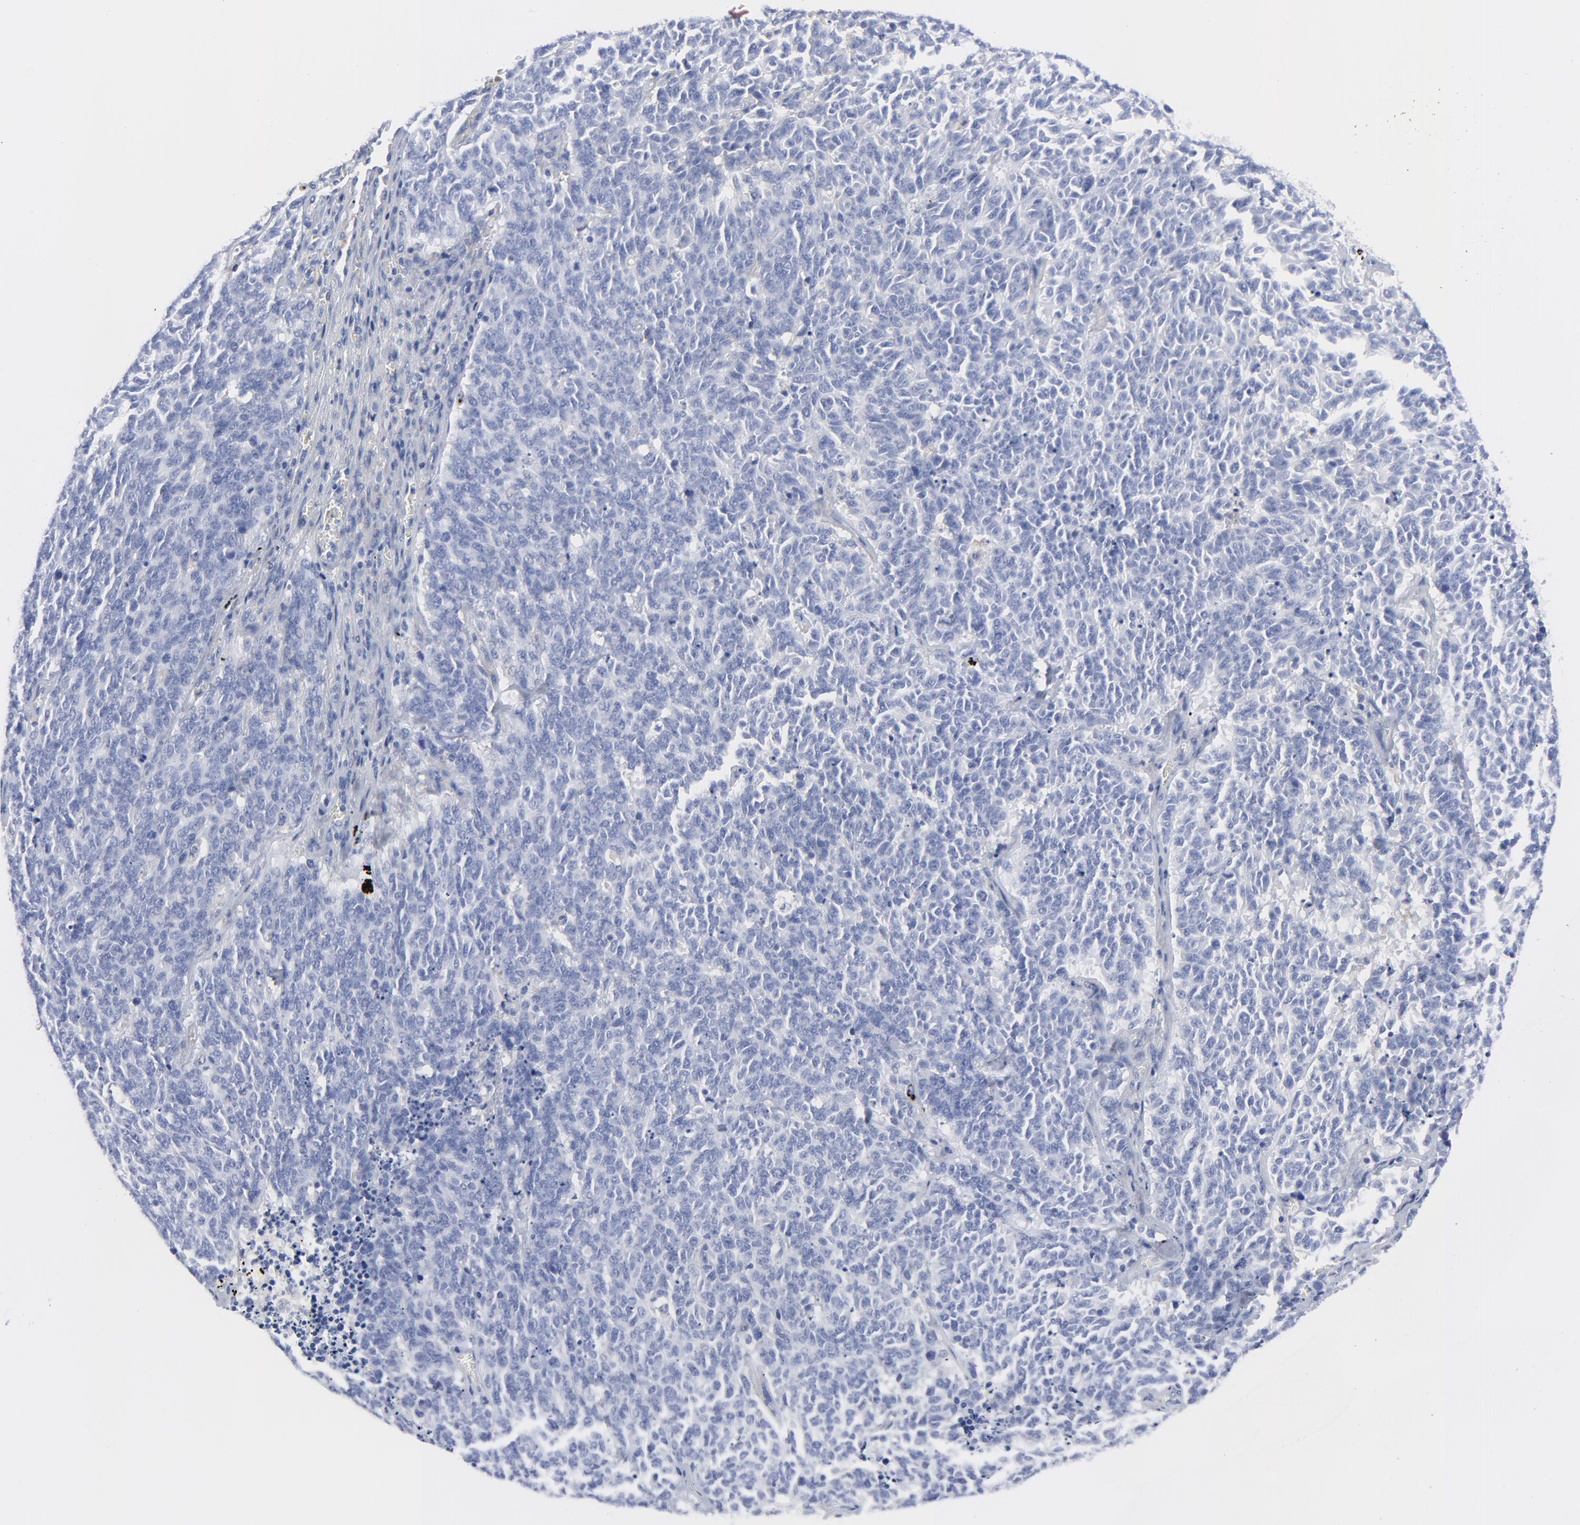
{"staining": {"intensity": "negative", "quantity": "none", "location": "none"}, "tissue": "lung cancer", "cell_type": "Tumor cells", "image_type": "cancer", "snomed": [{"axis": "morphology", "description": "Neoplasm, malignant, NOS"}, {"axis": "topography", "description": "Lung"}], "caption": "The photomicrograph displays no staining of tumor cells in lung cancer.", "gene": "STAT2", "patient": {"sex": "female", "age": 58}}